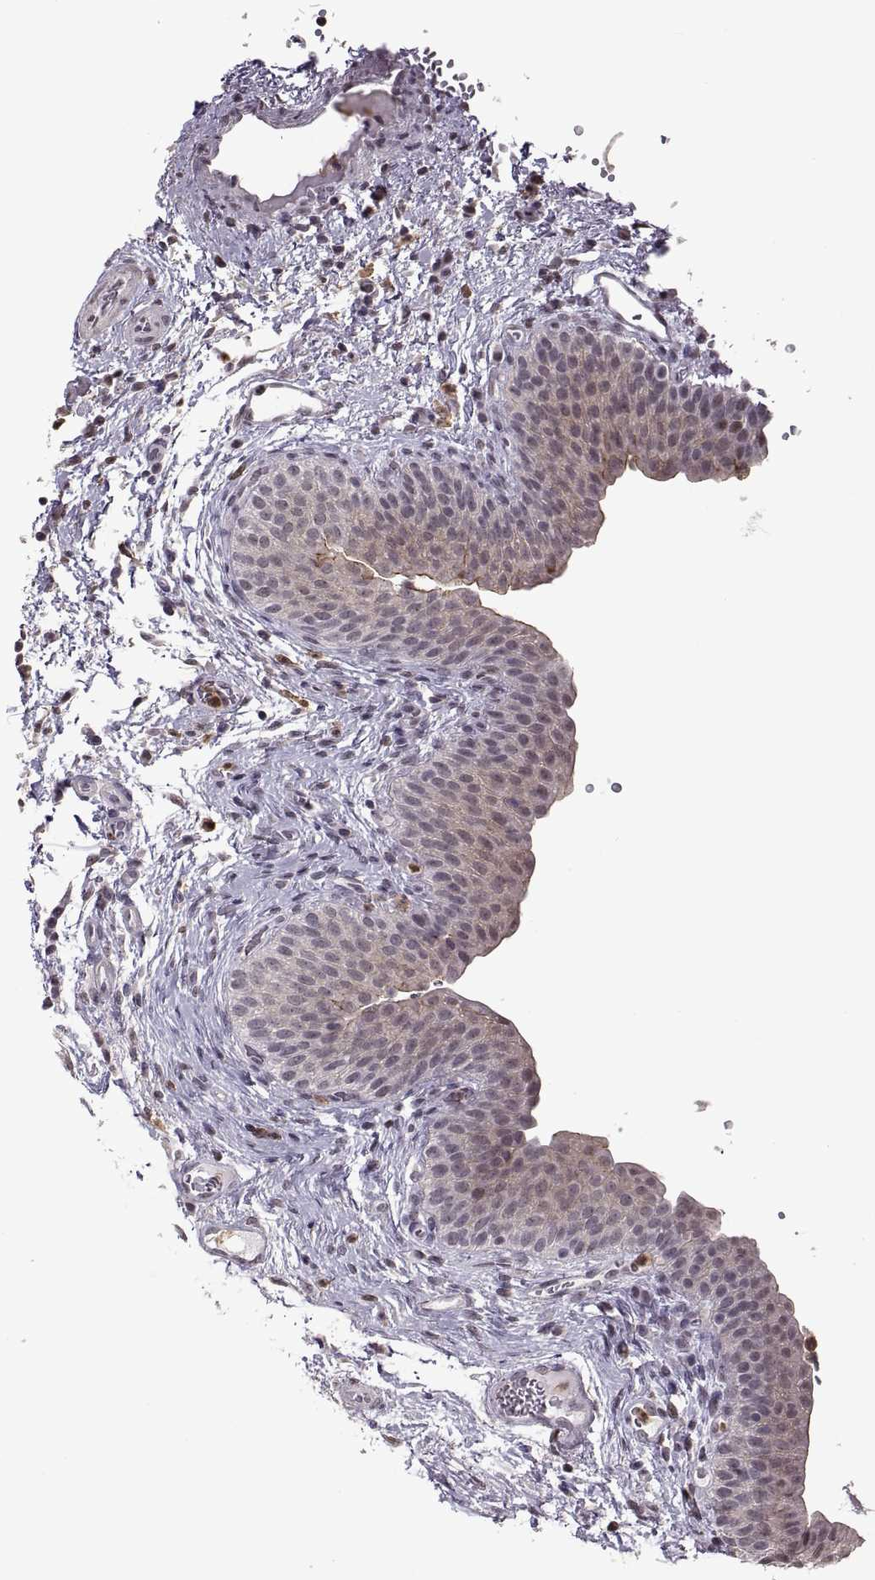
{"staining": {"intensity": "moderate", "quantity": "<25%", "location": "cytoplasmic/membranous"}, "tissue": "urinary bladder", "cell_type": "Urothelial cells", "image_type": "normal", "snomed": [{"axis": "morphology", "description": "Normal tissue, NOS"}, {"axis": "topography", "description": "Urinary bladder"}], "caption": "The histopathology image displays staining of benign urinary bladder, revealing moderate cytoplasmic/membranous protein positivity (brown color) within urothelial cells.", "gene": "PALS1", "patient": {"sex": "male", "age": 66}}